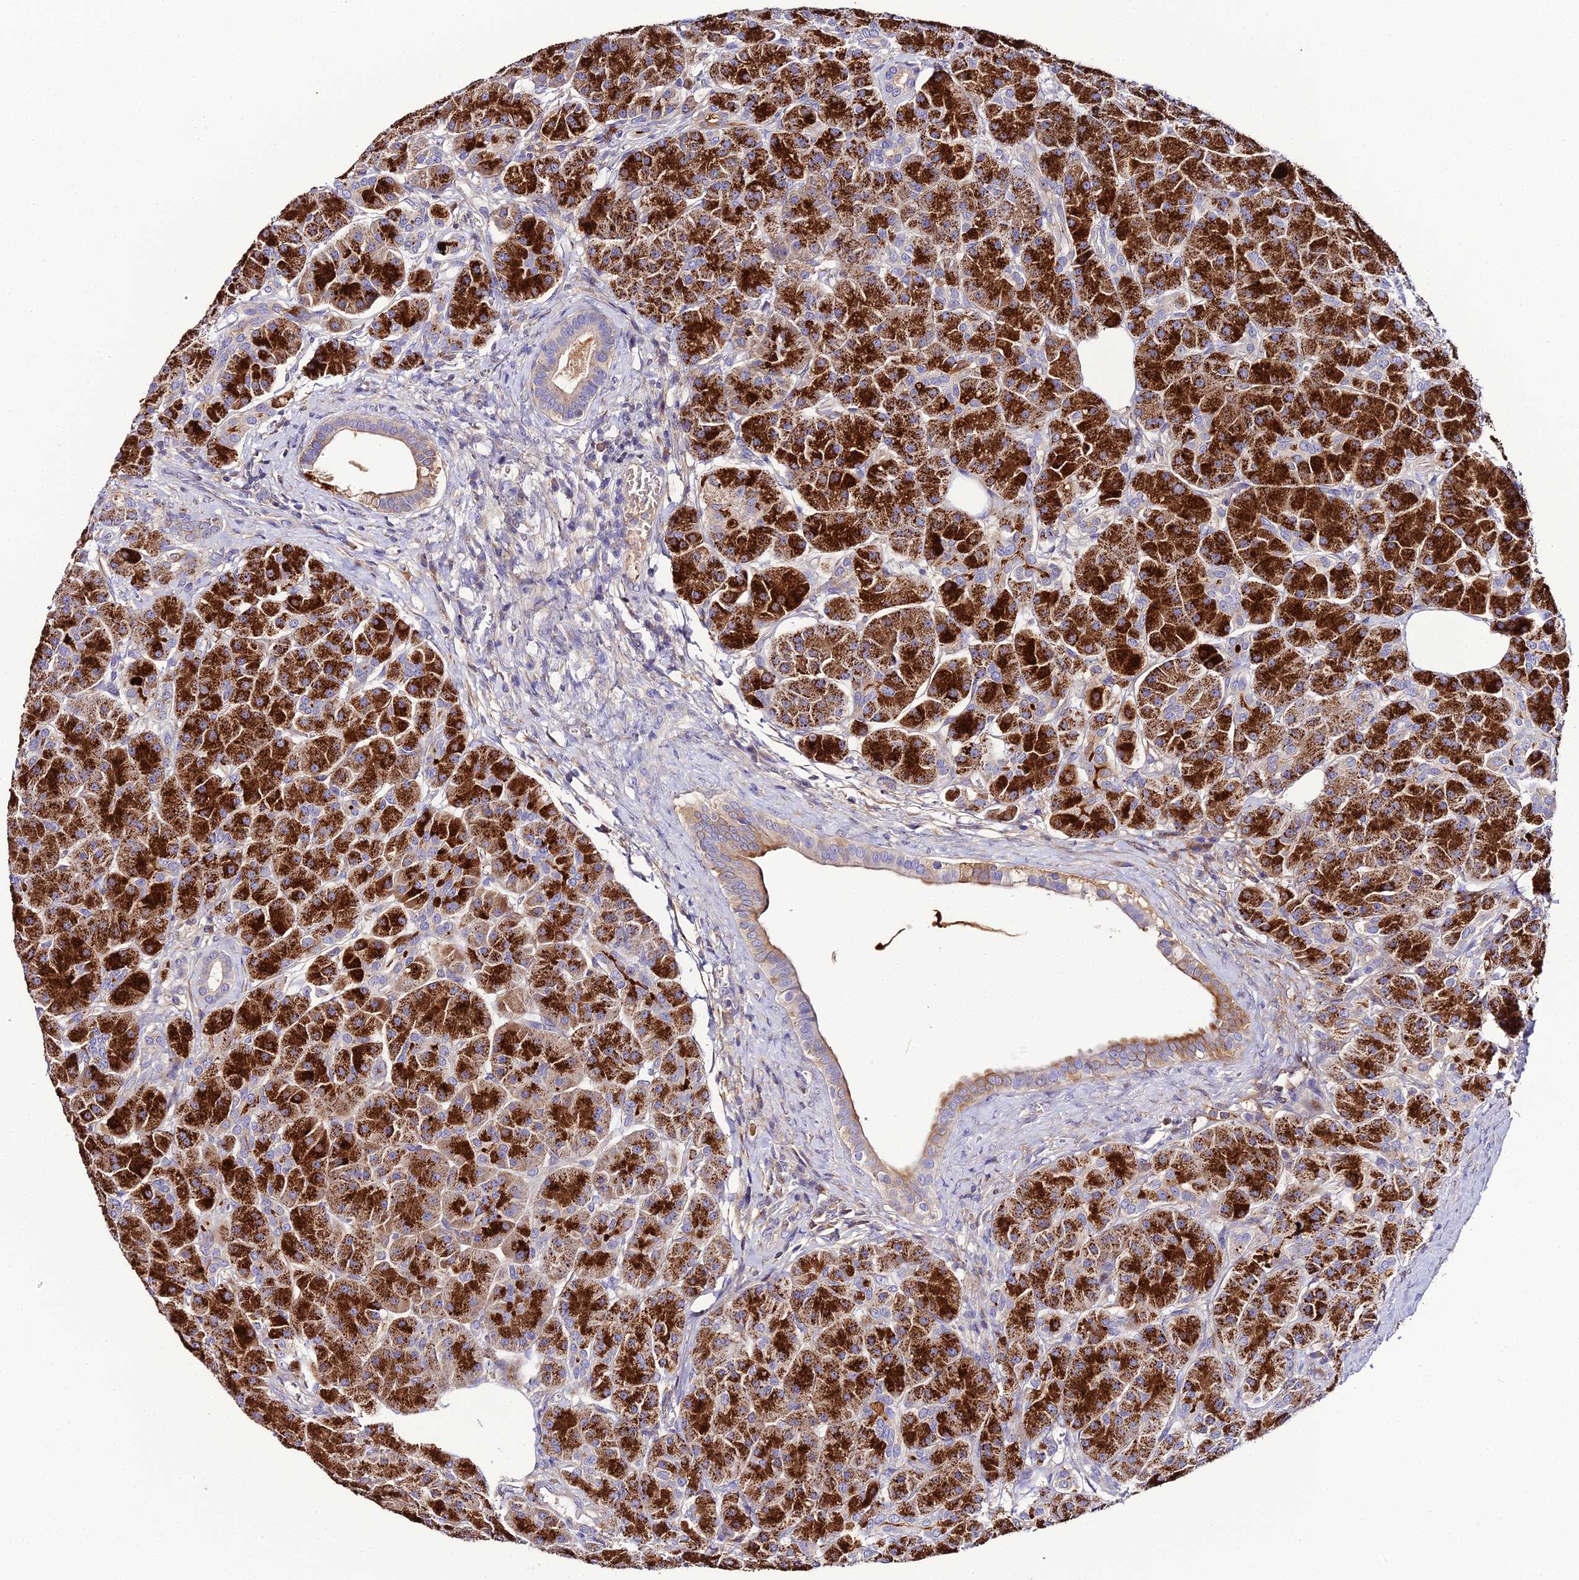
{"staining": {"intensity": "strong", "quantity": ">75%", "location": "cytoplasmic/membranous"}, "tissue": "pancreas", "cell_type": "Exocrine glandular cells", "image_type": "normal", "snomed": [{"axis": "morphology", "description": "Normal tissue, NOS"}, {"axis": "topography", "description": "Pancreas"}], "caption": "The immunohistochemical stain highlights strong cytoplasmic/membranous expression in exocrine glandular cells of unremarkable pancreas. (Brightfield microscopy of DAB IHC at high magnification).", "gene": "SCX", "patient": {"sex": "male", "age": 63}}